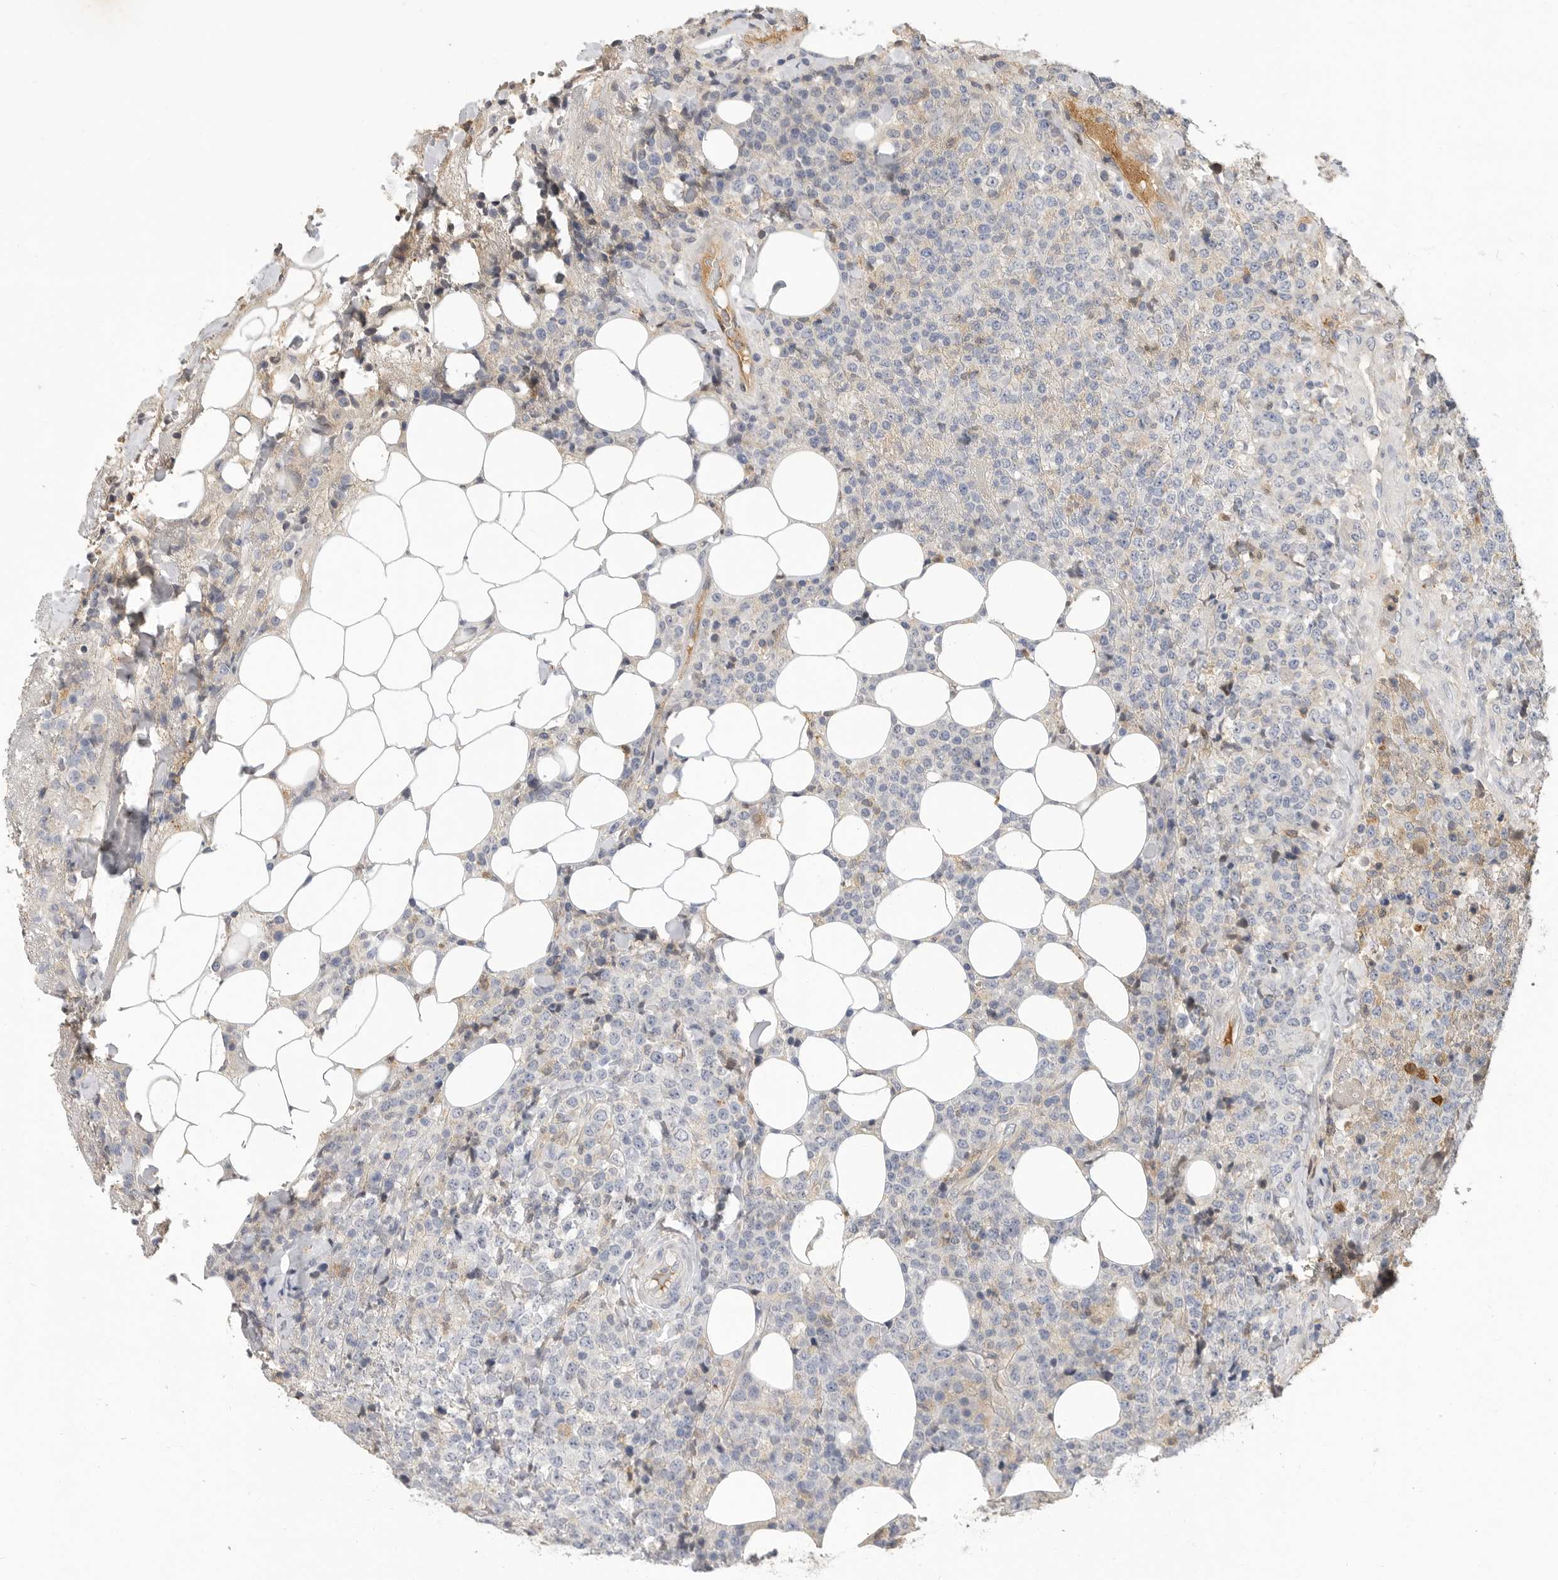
{"staining": {"intensity": "negative", "quantity": "none", "location": "none"}, "tissue": "lymphoma", "cell_type": "Tumor cells", "image_type": "cancer", "snomed": [{"axis": "morphology", "description": "Malignant lymphoma, non-Hodgkin's type, High grade"}, {"axis": "topography", "description": "Lymph node"}], "caption": "The IHC histopathology image has no significant positivity in tumor cells of lymphoma tissue.", "gene": "LTBR", "patient": {"sex": "male", "age": 13}}